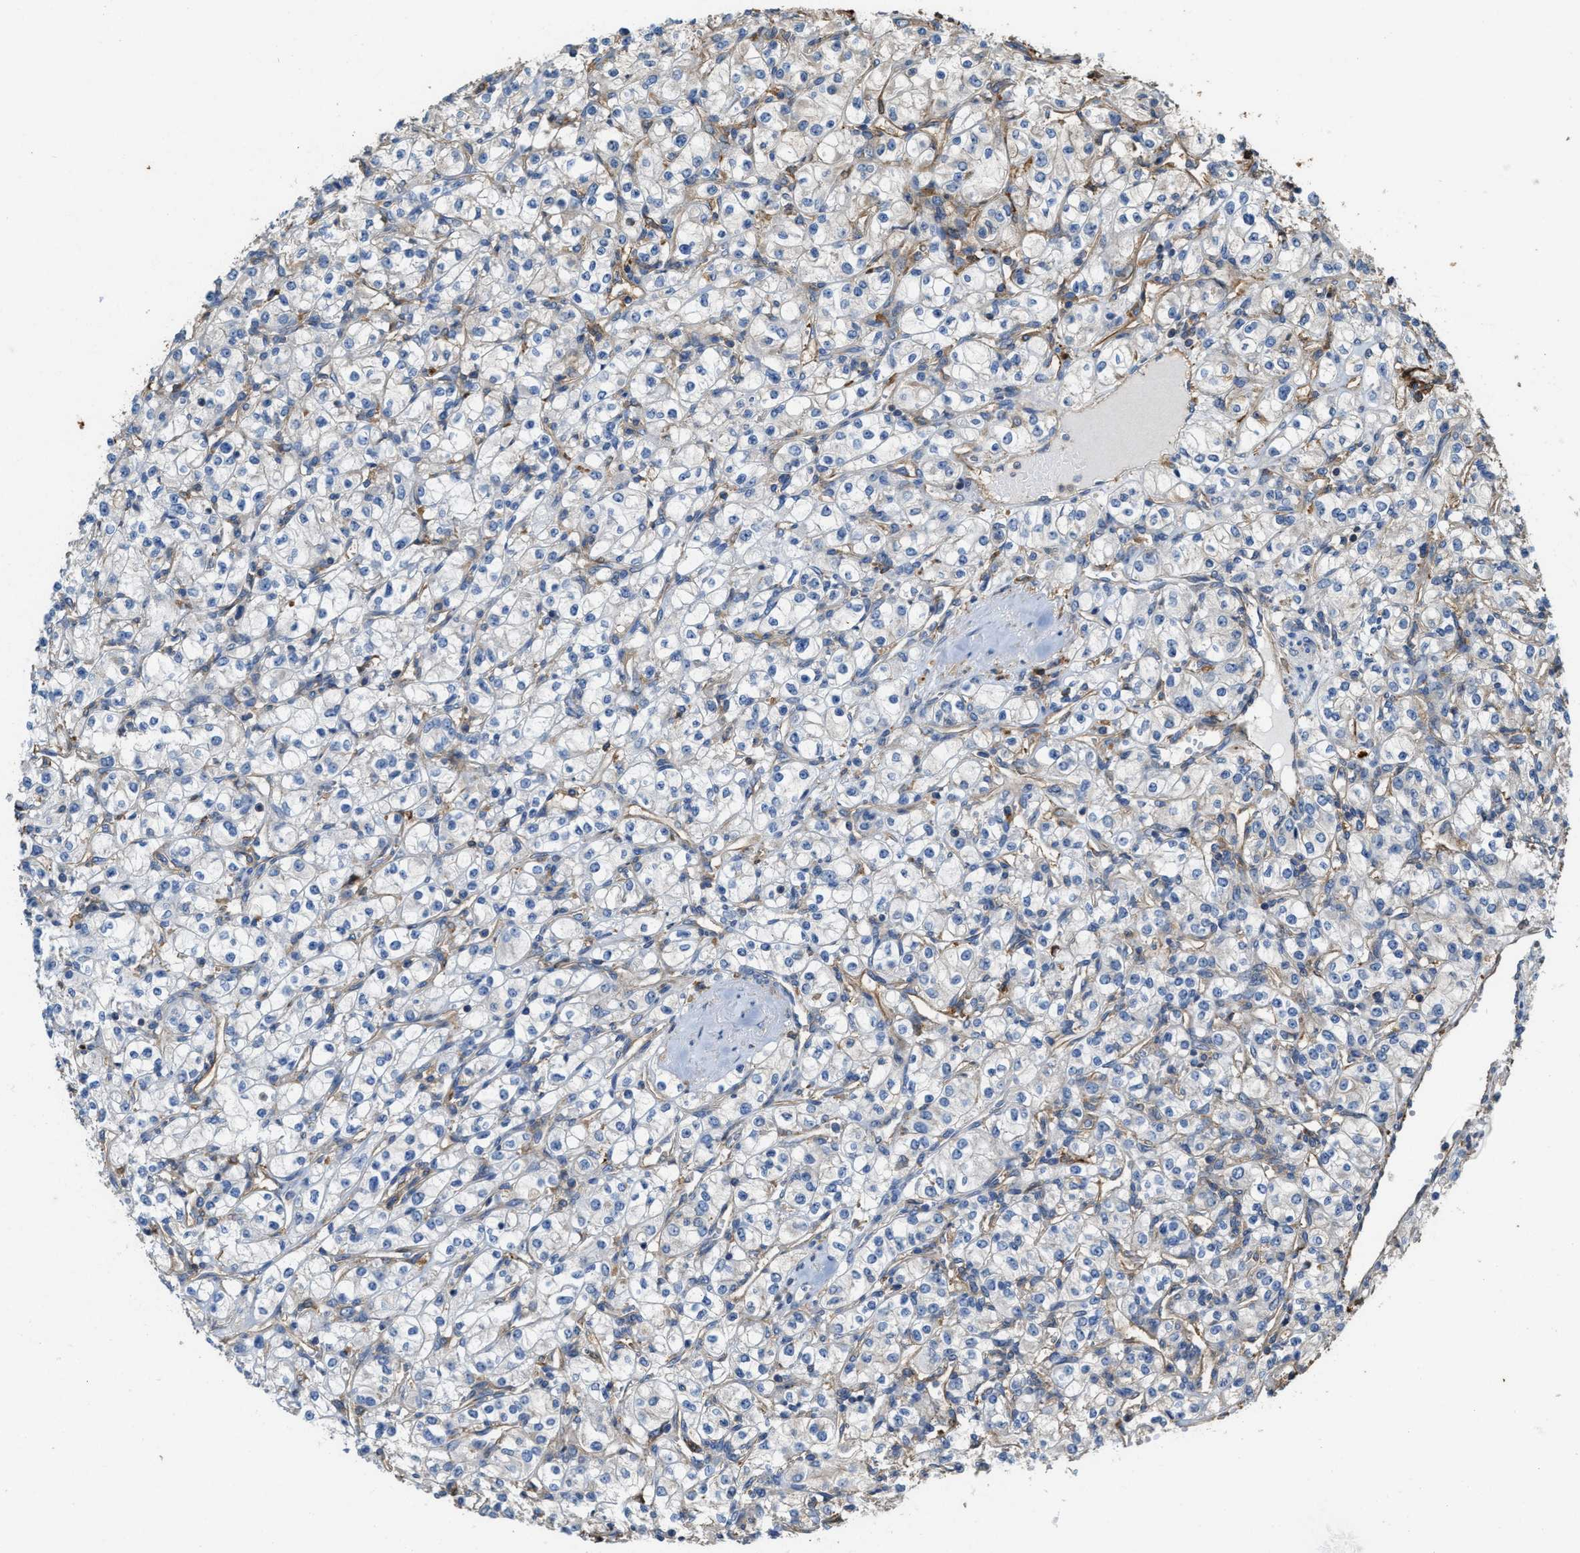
{"staining": {"intensity": "negative", "quantity": "none", "location": "none"}, "tissue": "renal cancer", "cell_type": "Tumor cells", "image_type": "cancer", "snomed": [{"axis": "morphology", "description": "Adenocarcinoma, NOS"}, {"axis": "topography", "description": "Kidney"}], "caption": "Histopathology image shows no protein expression in tumor cells of adenocarcinoma (renal) tissue.", "gene": "ATIC", "patient": {"sex": "male", "age": 77}}